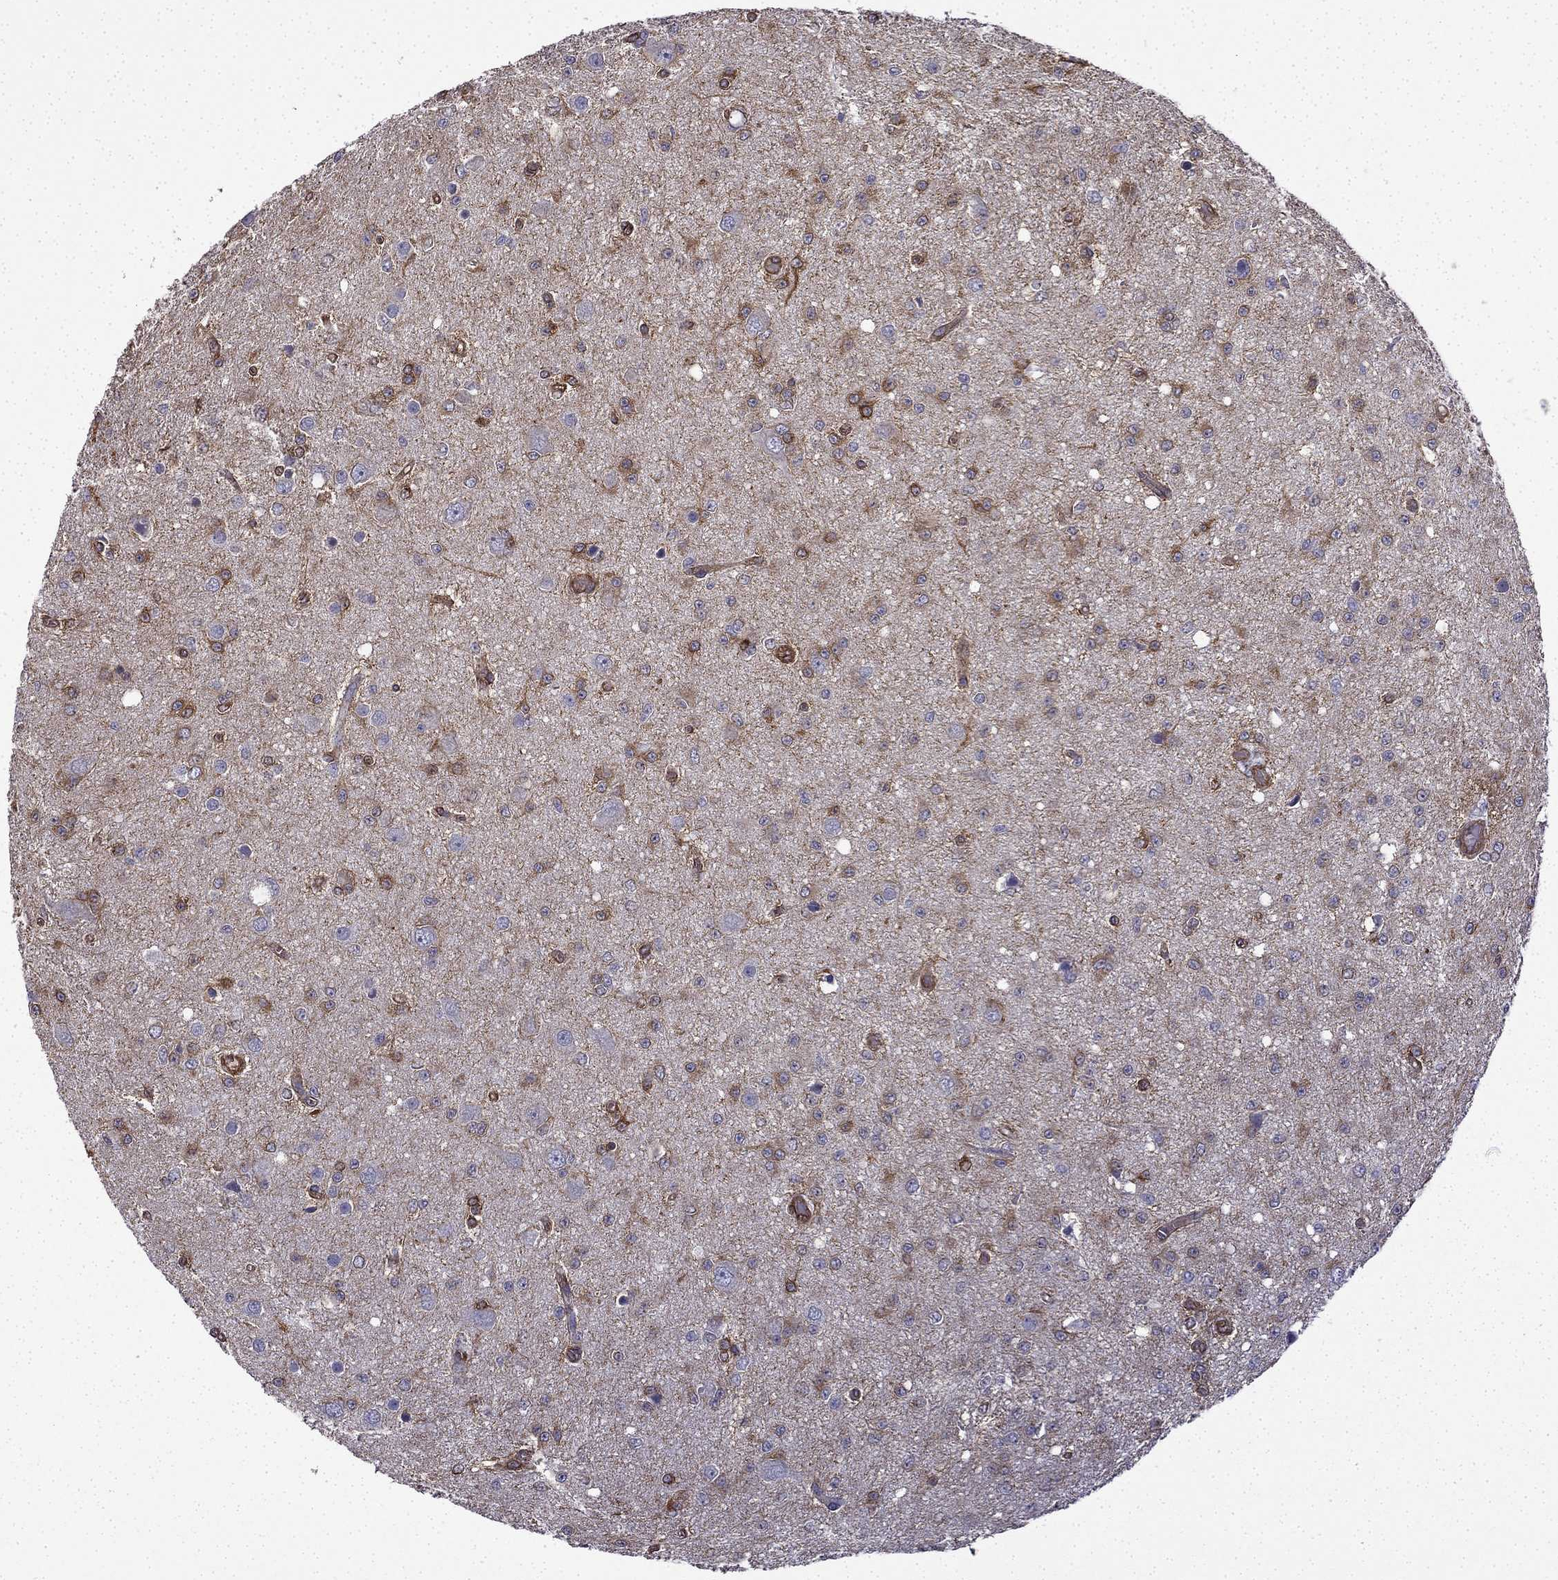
{"staining": {"intensity": "moderate", "quantity": "<25%", "location": "cytoplasmic/membranous"}, "tissue": "glioma", "cell_type": "Tumor cells", "image_type": "cancer", "snomed": [{"axis": "morphology", "description": "Glioma, malignant, Low grade"}, {"axis": "topography", "description": "Brain"}], "caption": "Malignant glioma (low-grade) tissue shows moderate cytoplasmic/membranous staining in approximately <25% of tumor cells", "gene": "MAP4", "patient": {"sex": "female", "age": 45}}